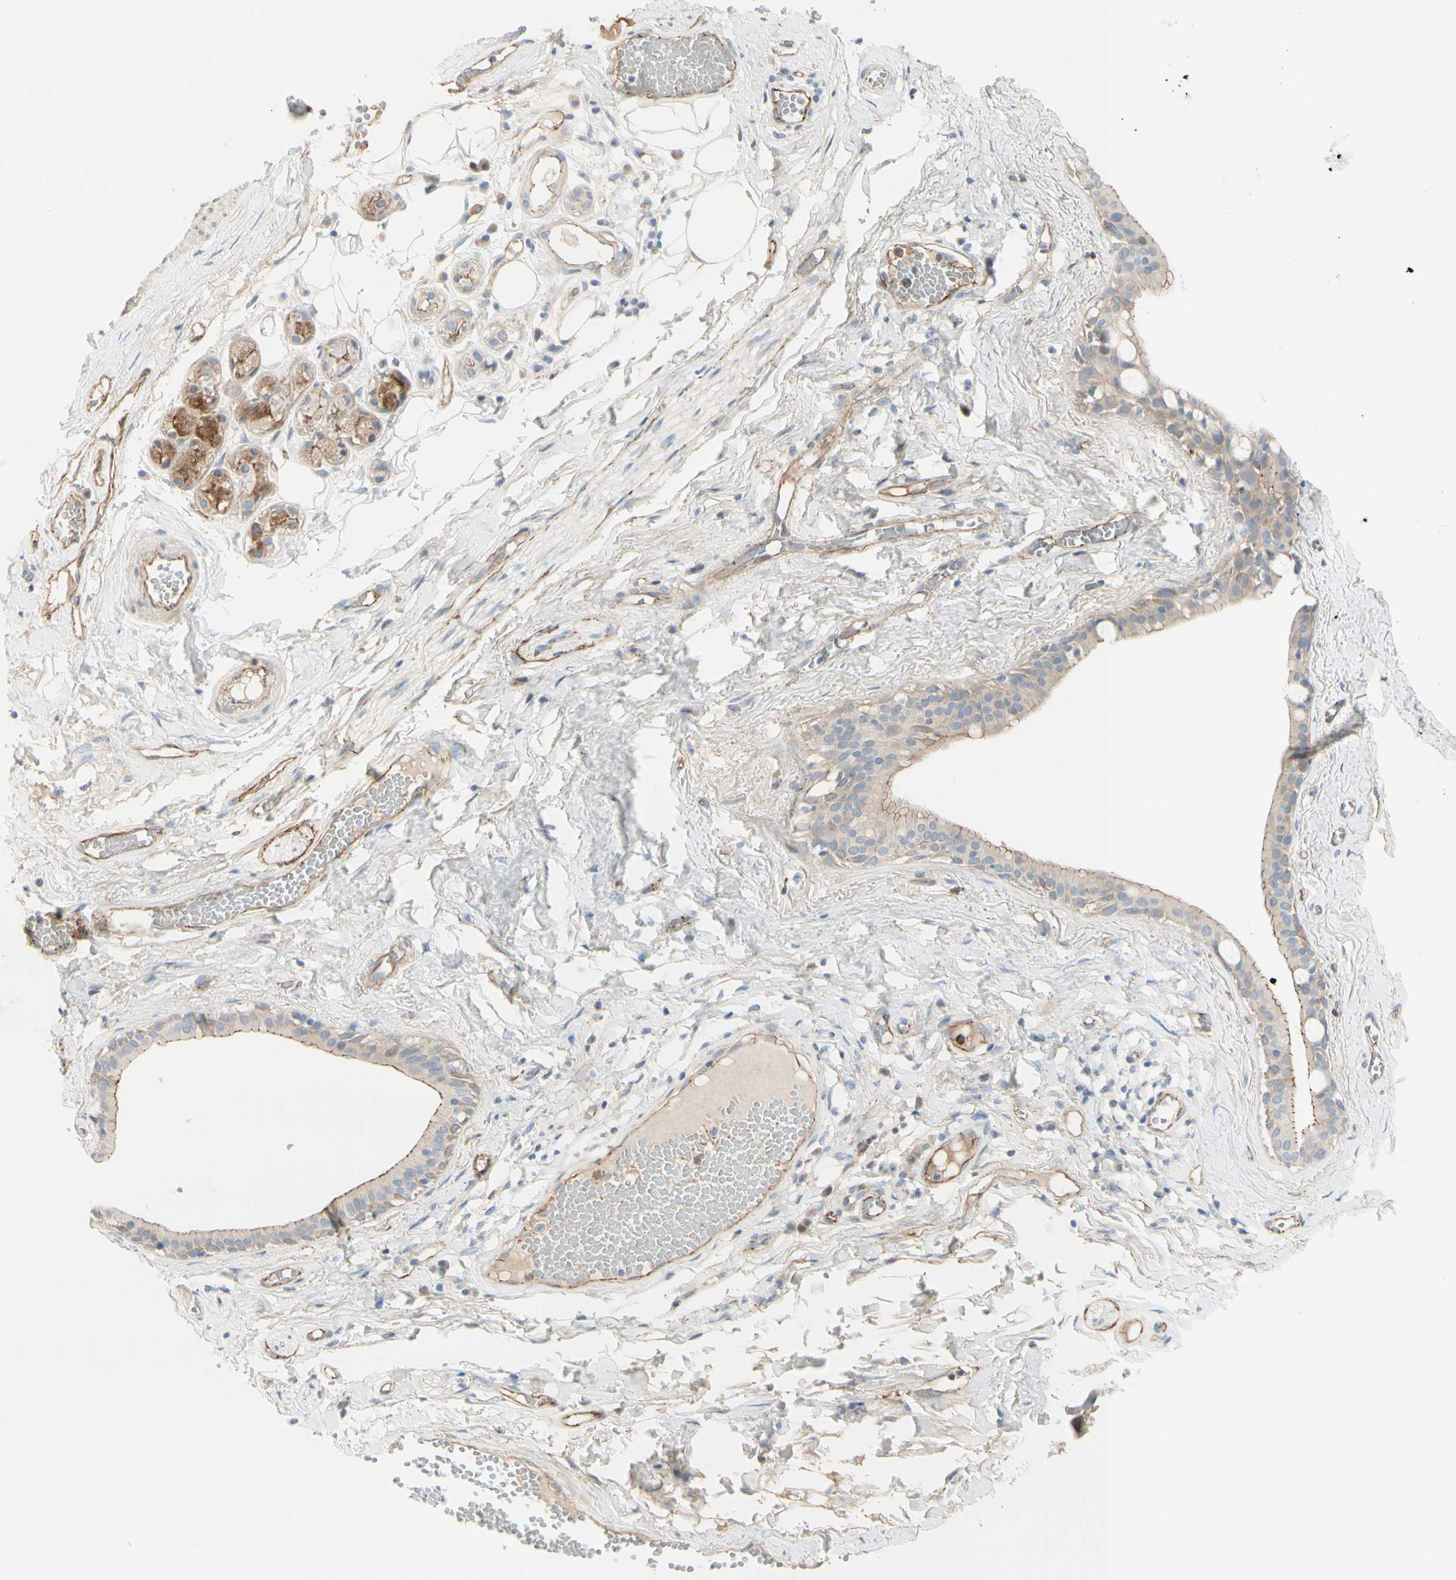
{"staining": {"intensity": "weak", "quantity": "25%-75%", "location": "cytoplasmic/membranous"}, "tissue": "adipose tissue", "cell_type": "Adipocytes", "image_type": "normal", "snomed": [{"axis": "morphology", "description": "Normal tissue, NOS"}, {"axis": "morphology", "description": "Inflammation, NOS"}, {"axis": "topography", "description": "Vascular tissue"}, {"axis": "topography", "description": "Salivary gland"}], "caption": "Adipose tissue stained for a protein shows weak cytoplasmic/membranous positivity in adipocytes. Using DAB (3,3'-diaminobenzidine) (brown) and hematoxylin (blue) stains, captured at high magnification using brightfield microscopy.", "gene": "TJP1", "patient": {"sex": "female", "age": 75}}